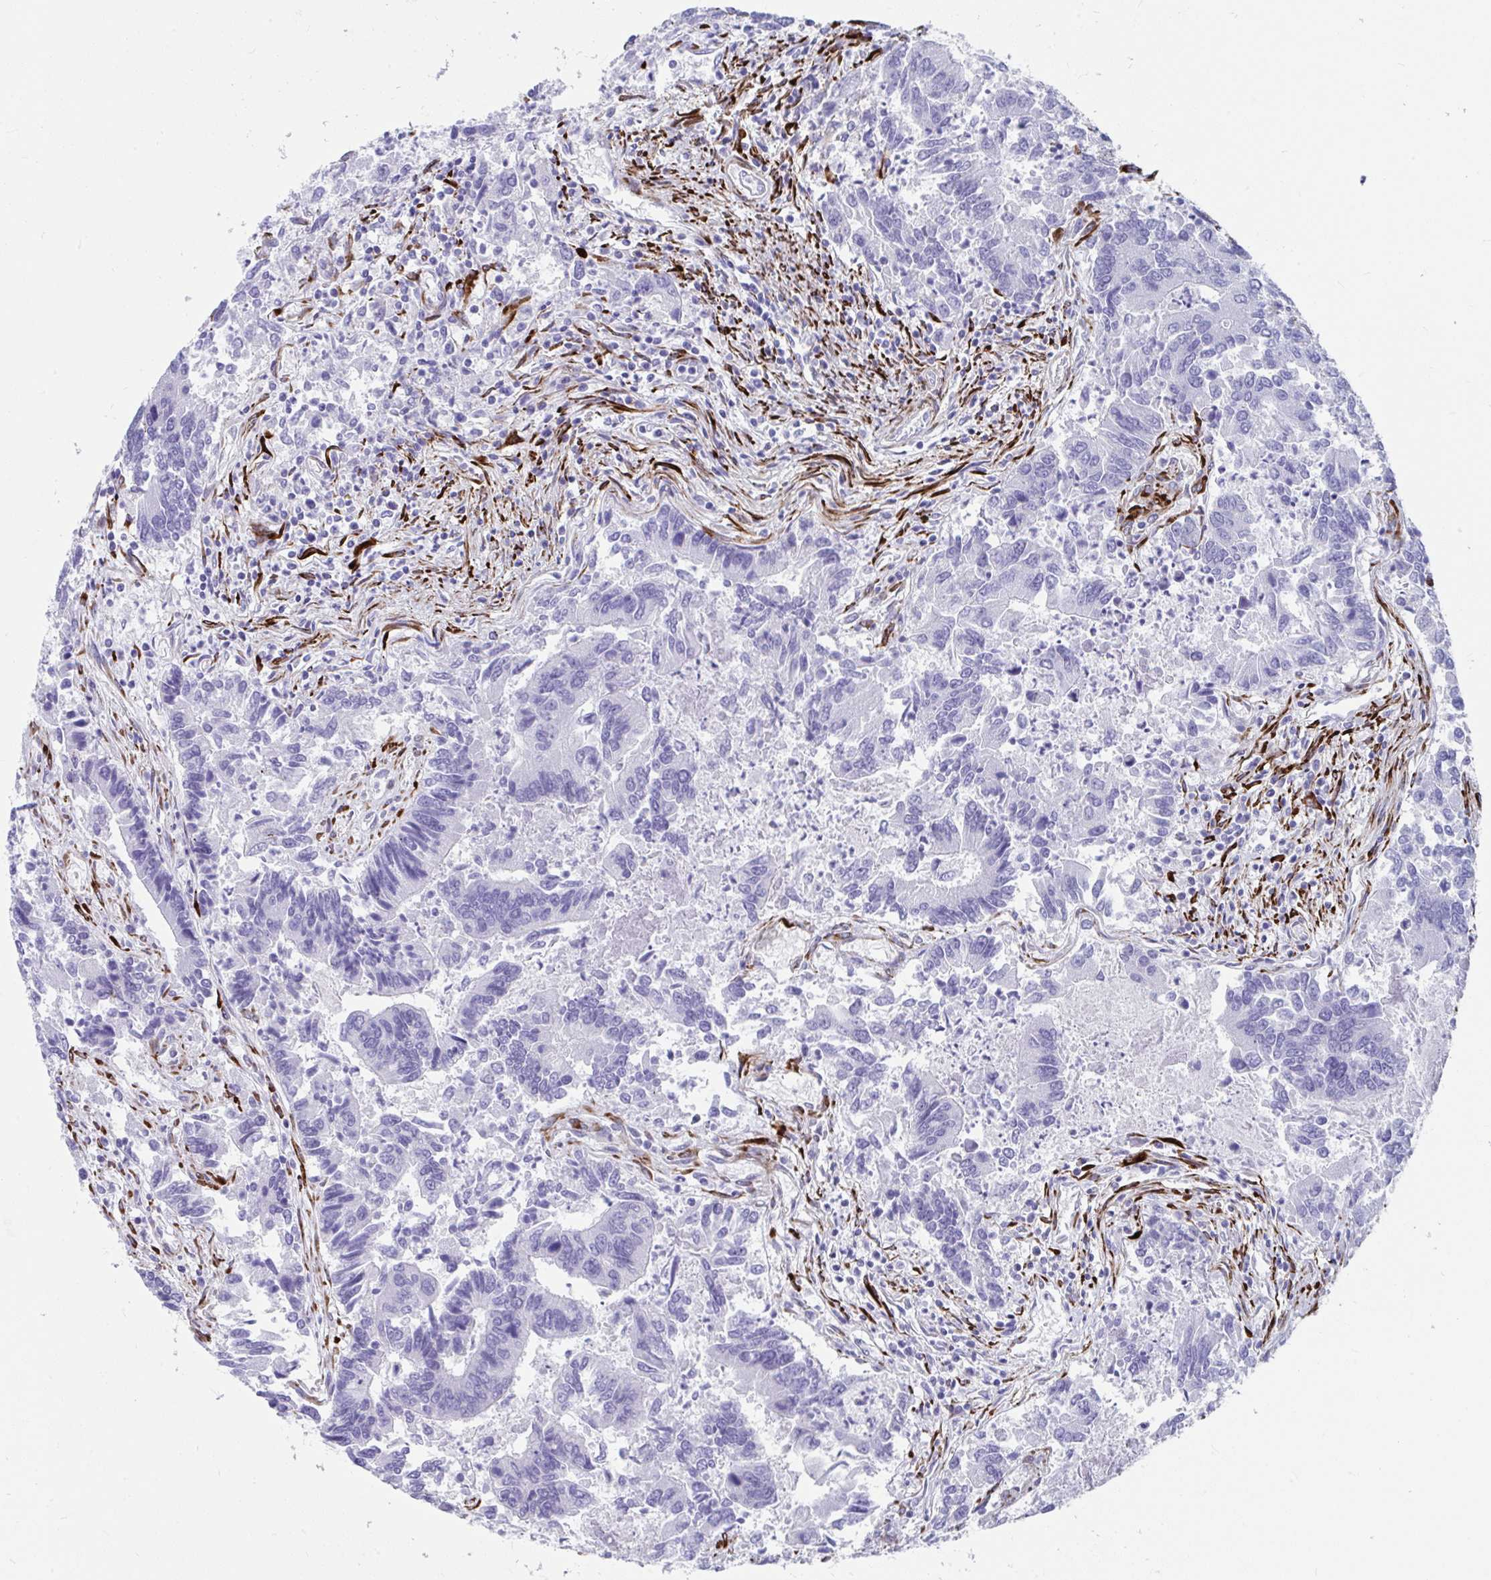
{"staining": {"intensity": "negative", "quantity": "none", "location": "none"}, "tissue": "colorectal cancer", "cell_type": "Tumor cells", "image_type": "cancer", "snomed": [{"axis": "morphology", "description": "Adenocarcinoma, NOS"}, {"axis": "topography", "description": "Colon"}], "caption": "Histopathology image shows no significant protein staining in tumor cells of colorectal cancer.", "gene": "GRXCR2", "patient": {"sex": "female", "age": 67}}